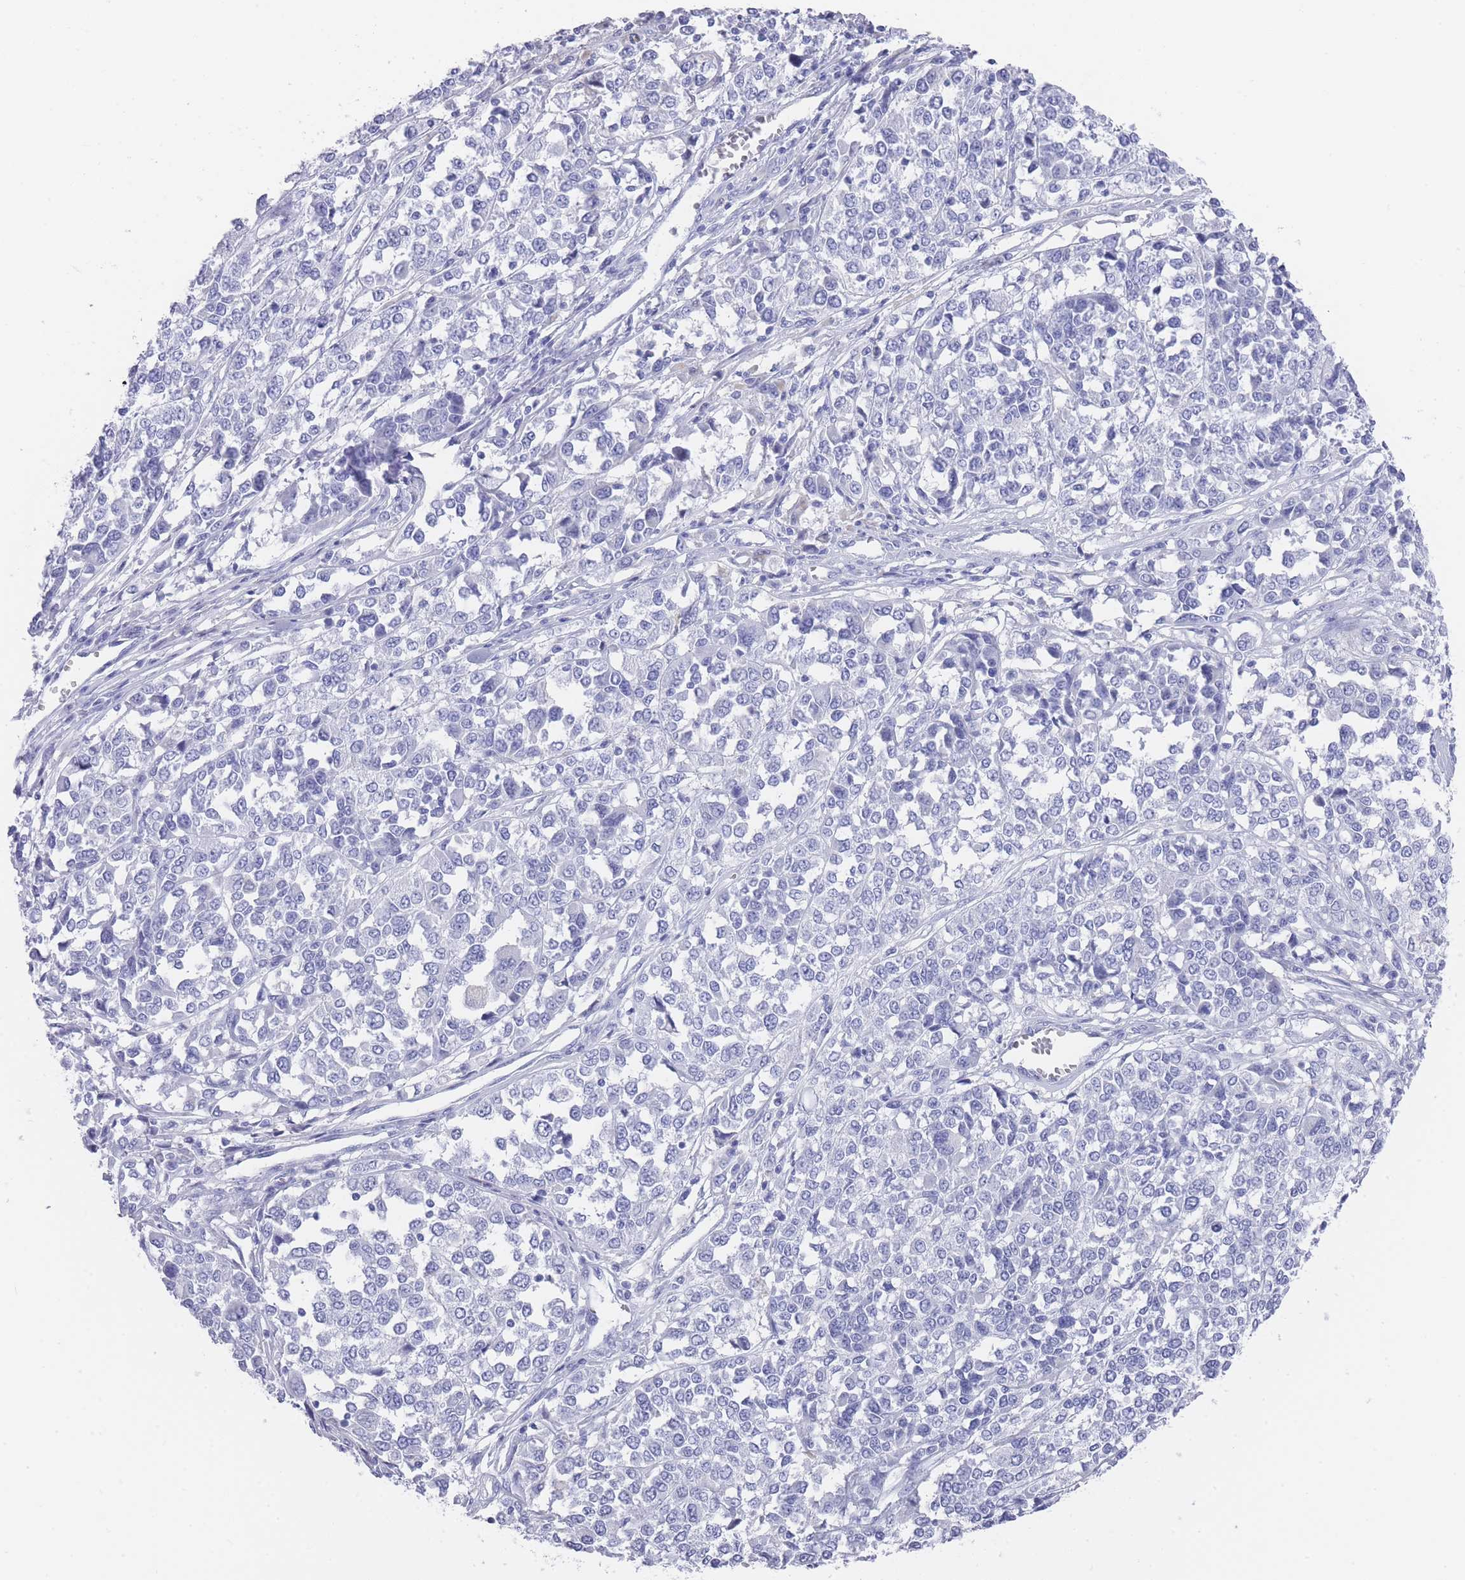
{"staining": {"intensity": "negative", "quantity": "none", "location": "none"}, "tissue": "melanoma", "cell_type": "Tumor cells", "image_type": "cancer", "snomed": [{"axis": "morphology", "description": "Malignant melanoma, Metastatic site"}, {"axis": "topography", "description": "Lymph node"}], "caption": "Immunohistochemistry (IHC) micrograph of neoplastic tissue: malignant melanoma (metastatic site) stained with DAB shows no significant protein staining in tumor cells.", "gene": "RAB2B", "patient": {"sex": "male", "age": 44}}